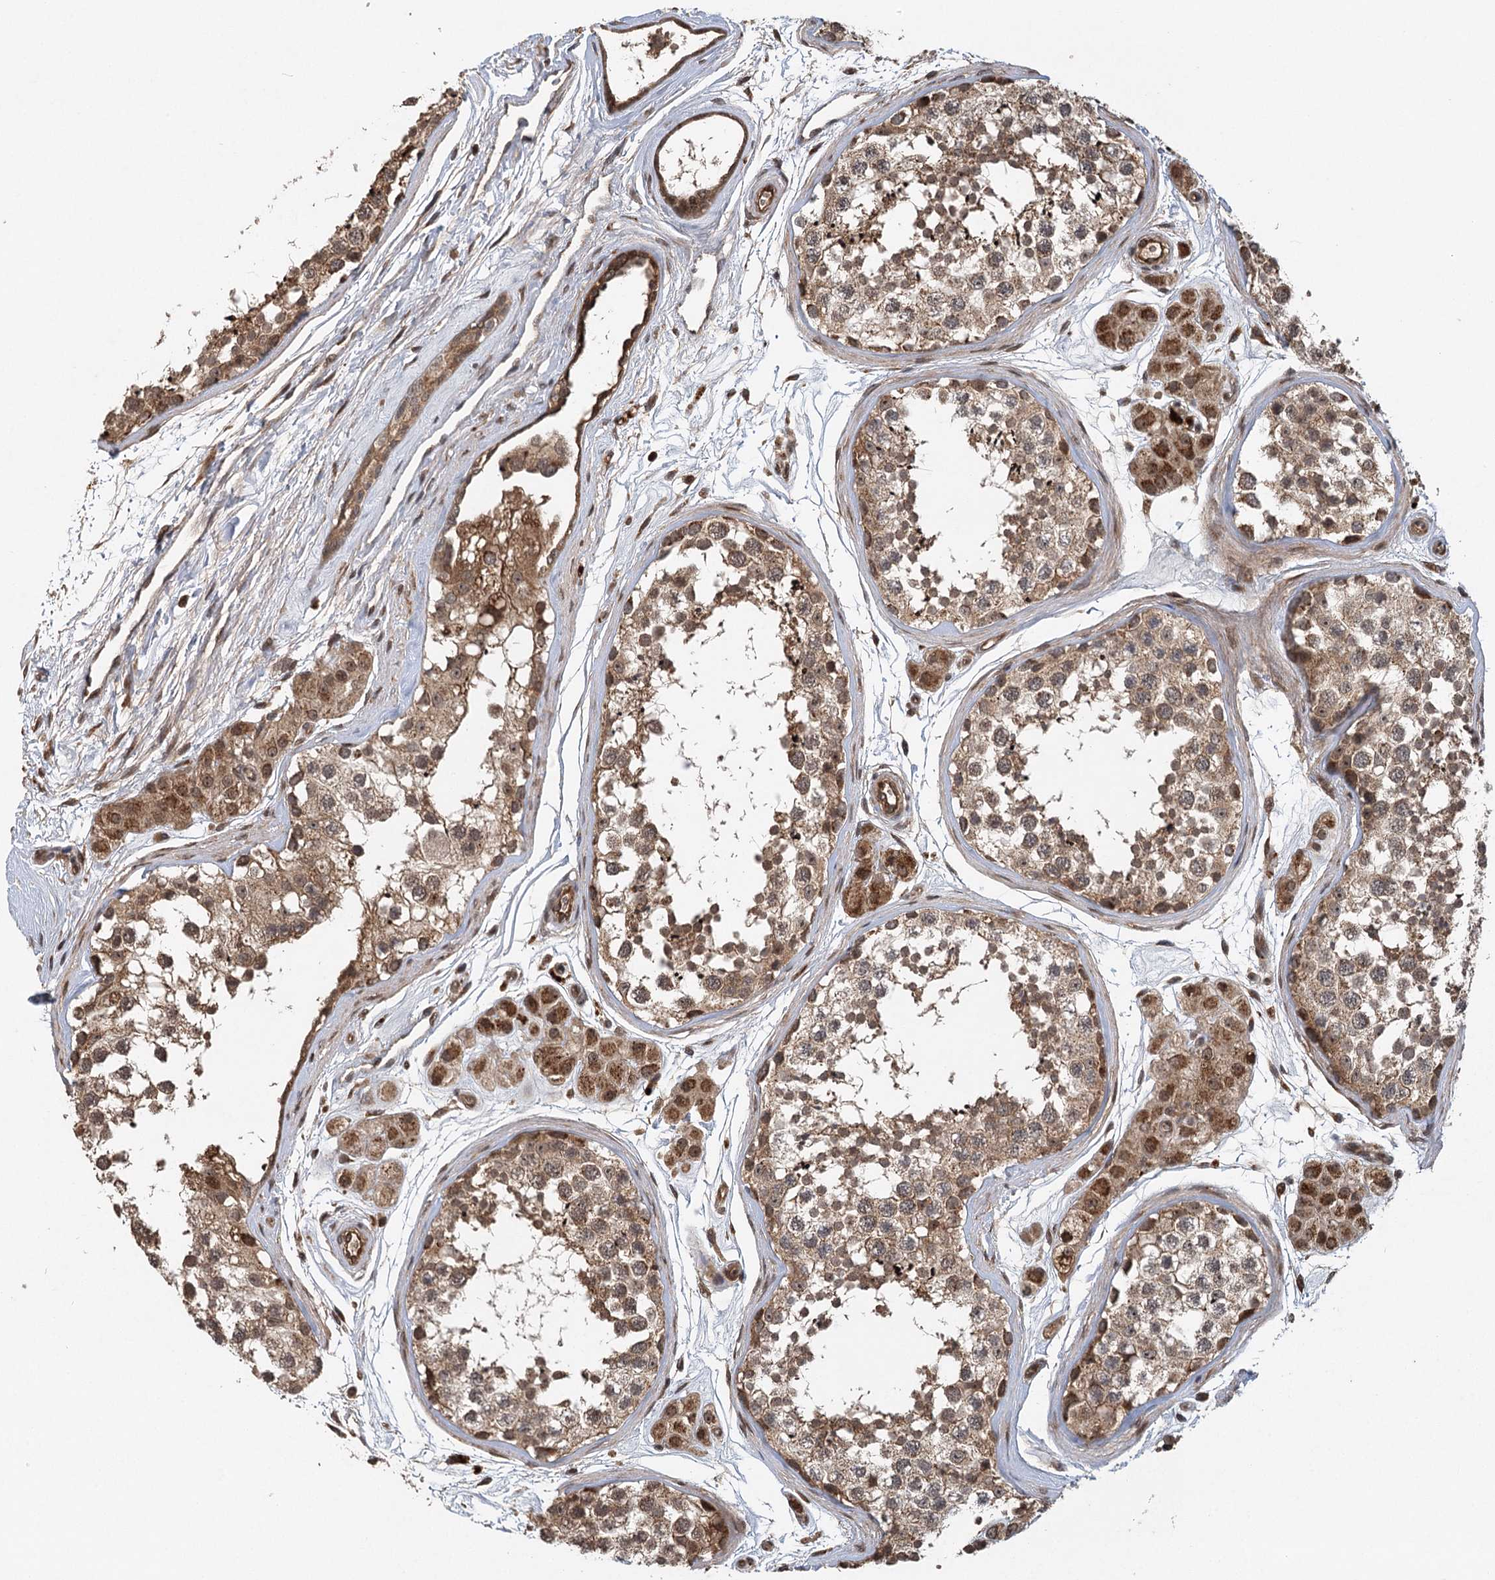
{"staining": {"intensity": "moderate", "quantity": ">75%", "location": "cytoplasmic/membranous"}, "tissue": "testis", "cell_type": "Cells in seminiferous ducts", "image_type": "normal", "snomed": [{"axis": "morphology", "description": "Normal tissue, NOS"}, {"axis": "topography", "description": "Testis"}], "caption": "Immunohistochemical staining of normal testis reveals moderate cytoplasmic/membranous protein positivity in approximately >75% of cells in seminiferous ducts. Nuclei are stained in blue.", "gene": "INSIG2", "patient": {"sex": "male", "age": 56}}